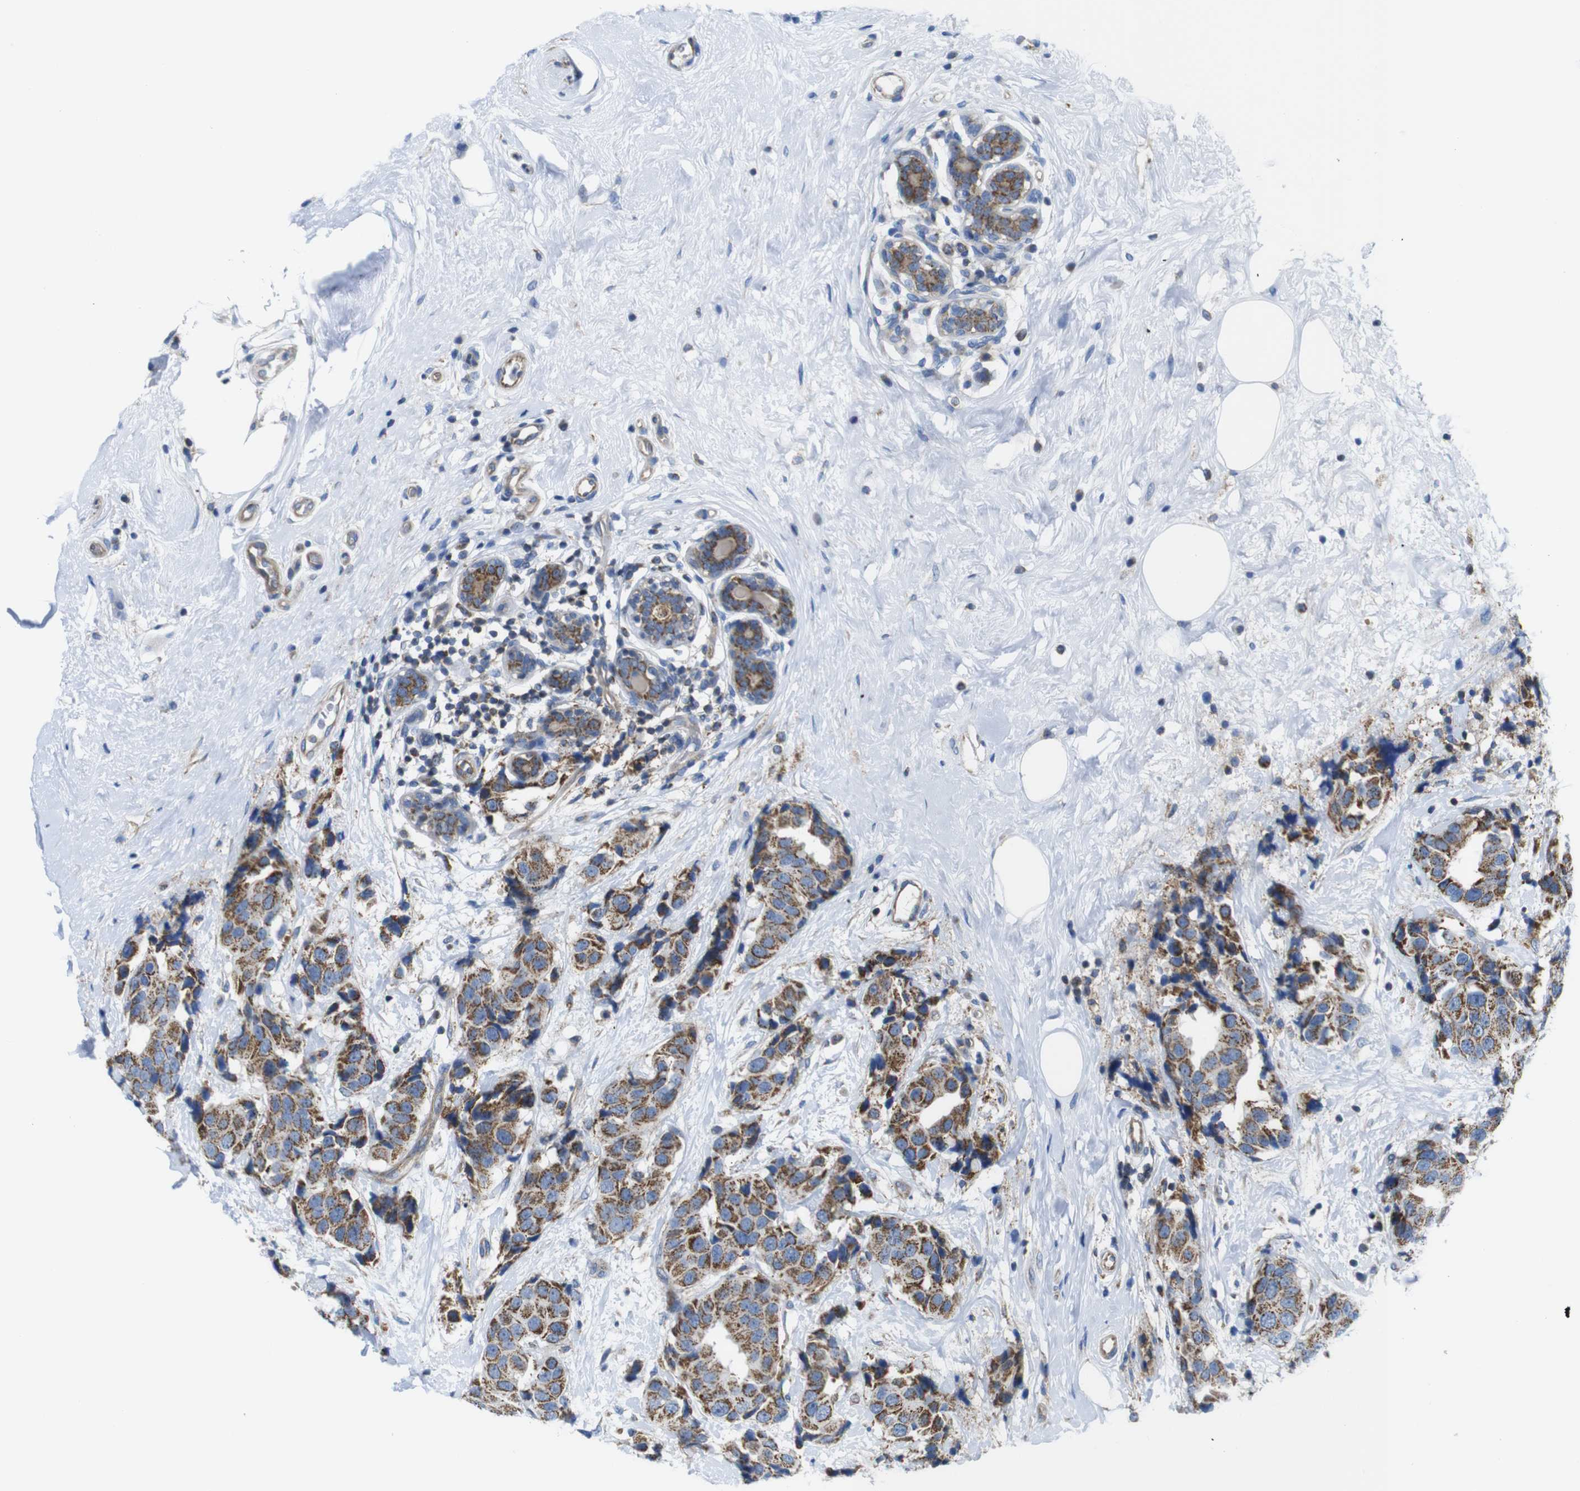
{"staining": {"intensity": "moderate", "quantity": ">75%", "location": "cytoplasmic/membranous"}, "tissue": "breast cancer", "cell_type": "Tumor cells", "image_type": "cancer", "snomed": [{"axis": "morphology", "description": "Normal tissue, NOS"}, {"axis": "morphology", "description": "Duct carcinoma"}, {"axis": "topography", "description": "Breast"}], "caption": "A high-resolution micrograph shows immunohistochemistry staining of breast infiltrating ductal carcinoma, which displays moderate cytoplasmic/membranous staining in approximately >75% of tumor cells. (DAB IHC with brightfield microscopy, high magnification).", "gene": "PDCD1LG2", "patient": {"sex": "female", "age": 39}}